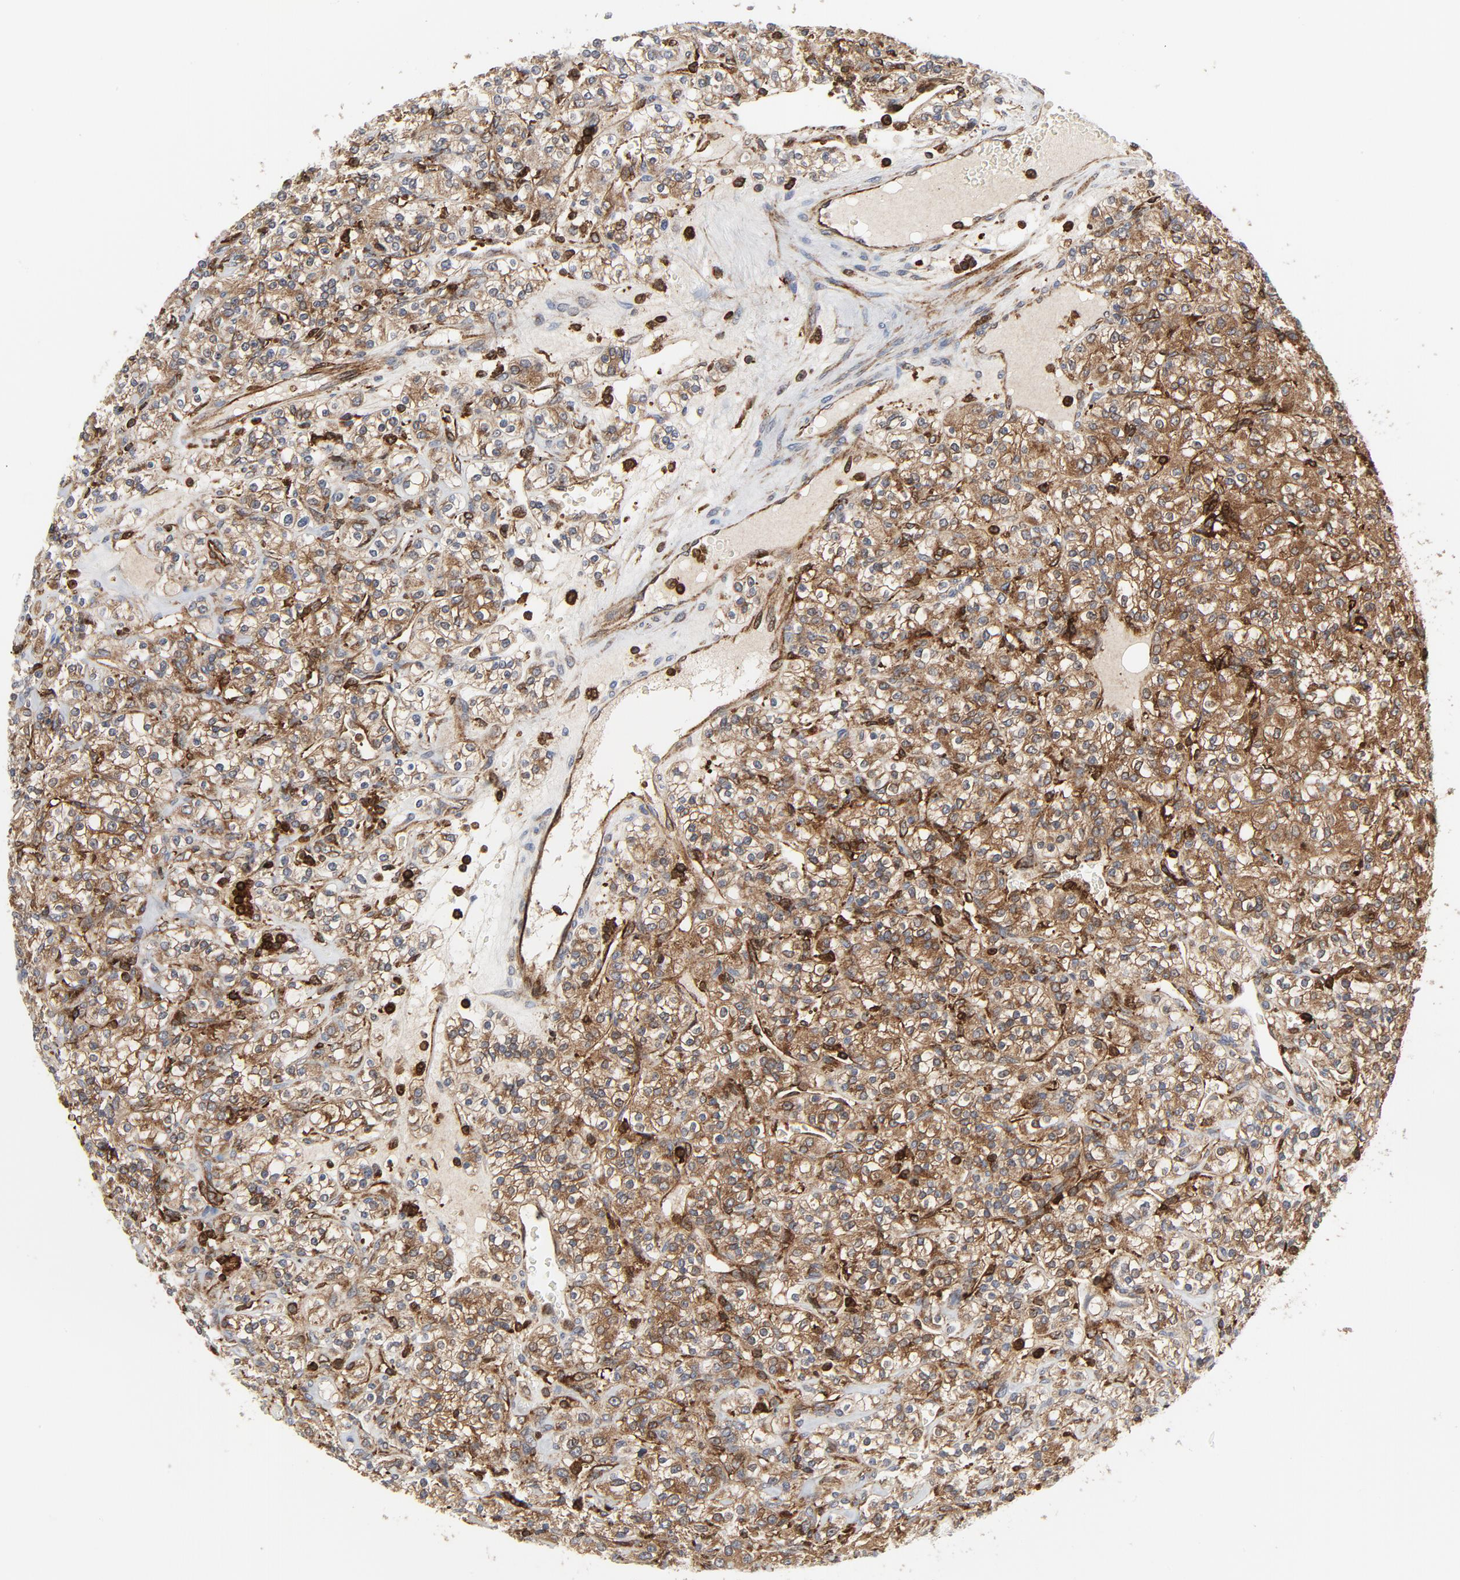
{"staining": {"intensity": "moderate", "quantity": ">75%", "location": "cytoplasmic/membranous"}, "tissue": "renal cancer", "cell_type": "Tumor cells", "image_type": "cancer", "snomed": [{"axis": "morphology", "description": "Adenocarcinoma, NOS"}, {"axis": "topography", "description": "Kidney"}], "caption": "About >75% of tumor cells in human renal cancer demonstrate moderate cytoplasmic/membranous protein expression as visualized by brown immunohistochemical staining.", "gene": "YES1", "patient": {"sex": "male", "age": 77}}